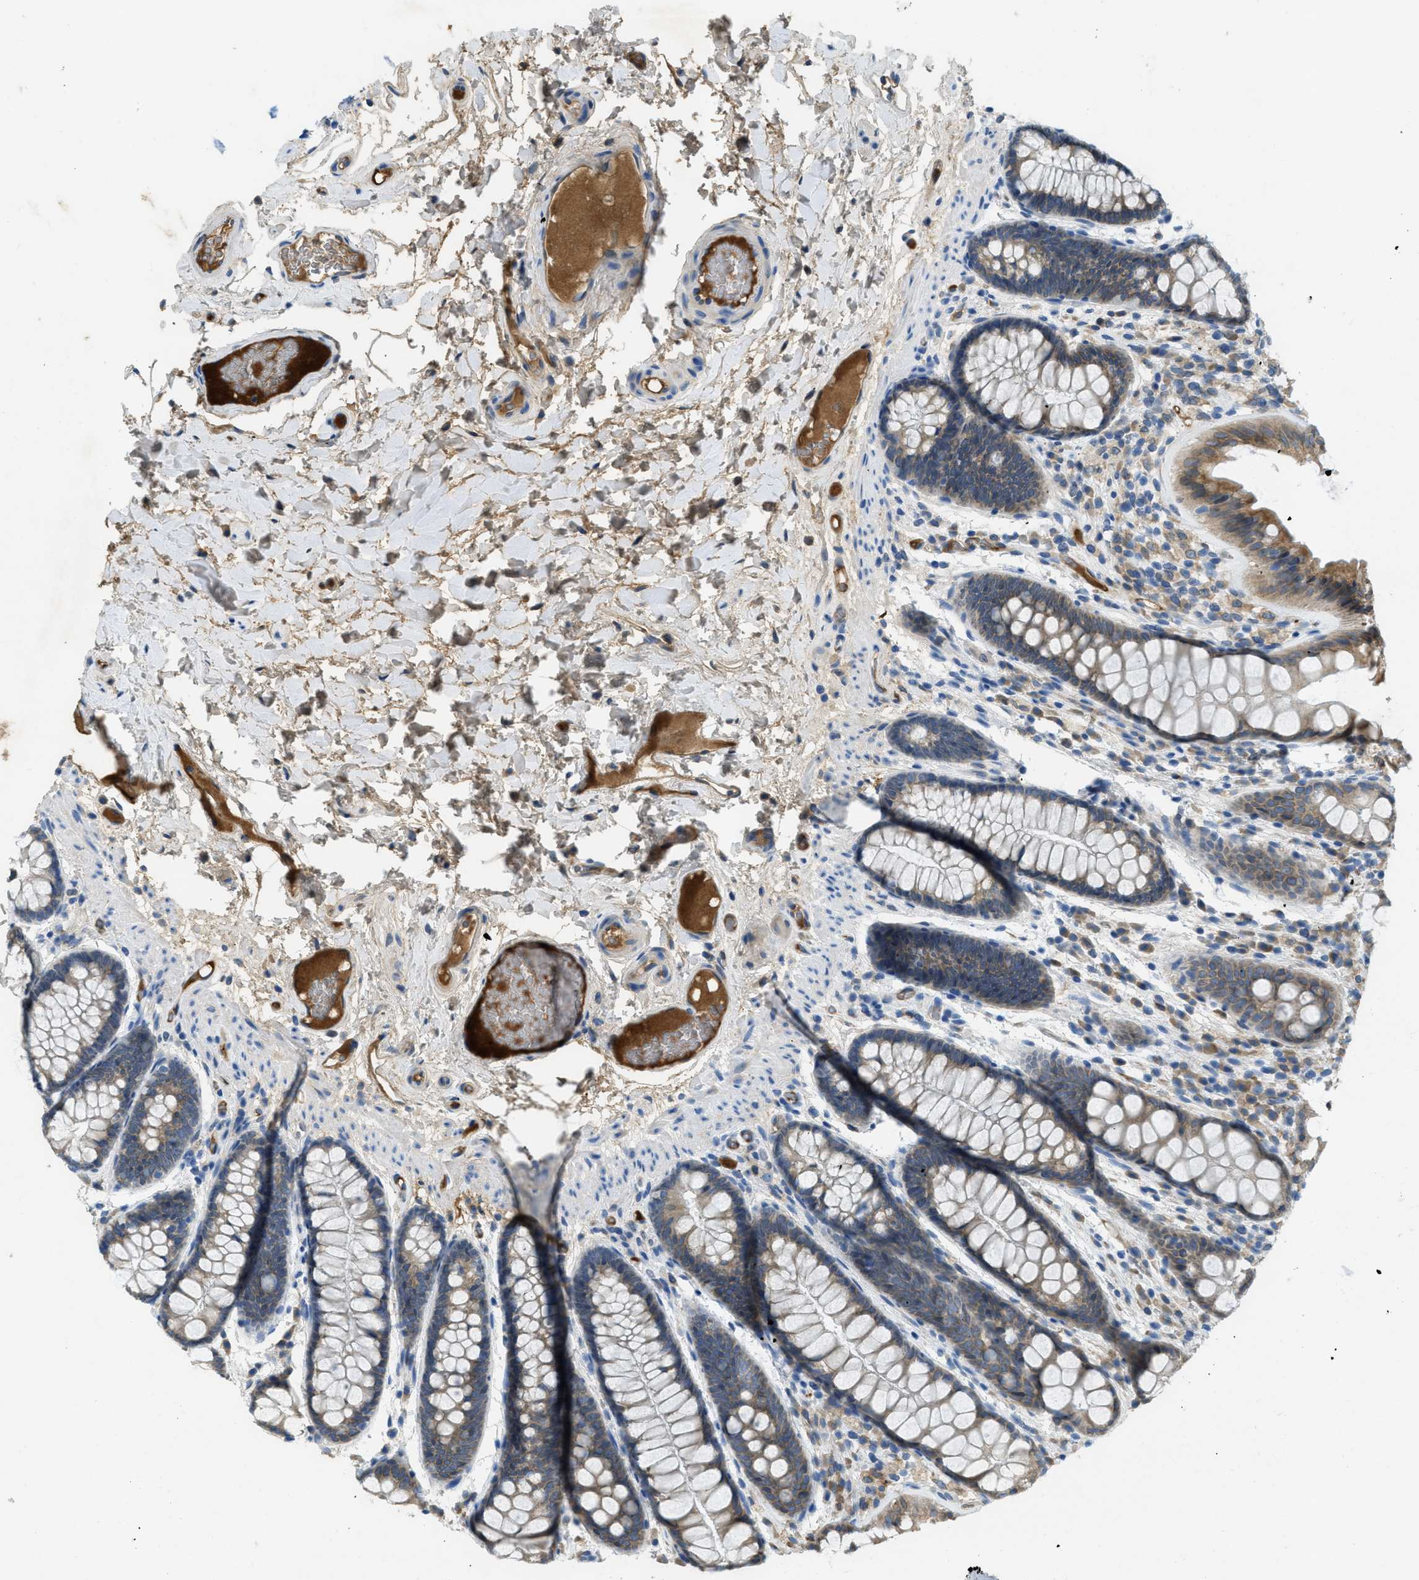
{"staining": {"intensity": "negative", "quantity": "none", "location": "none"}, "tissue": "colon", "cell_type": "Endothelial cells", "image_type": "normal", "snomed": [{"axis": "morphology", "description": "Normal tissue, NOS"}, {"axis": "topography", "description": "Colon"}], "caption": "Immunohistochemical staining of unremarkable human colon demonstrates no significant staining in endothelial cells.", "gene": "MPDU1", "patient": {"sex": "female", "age": 56}}